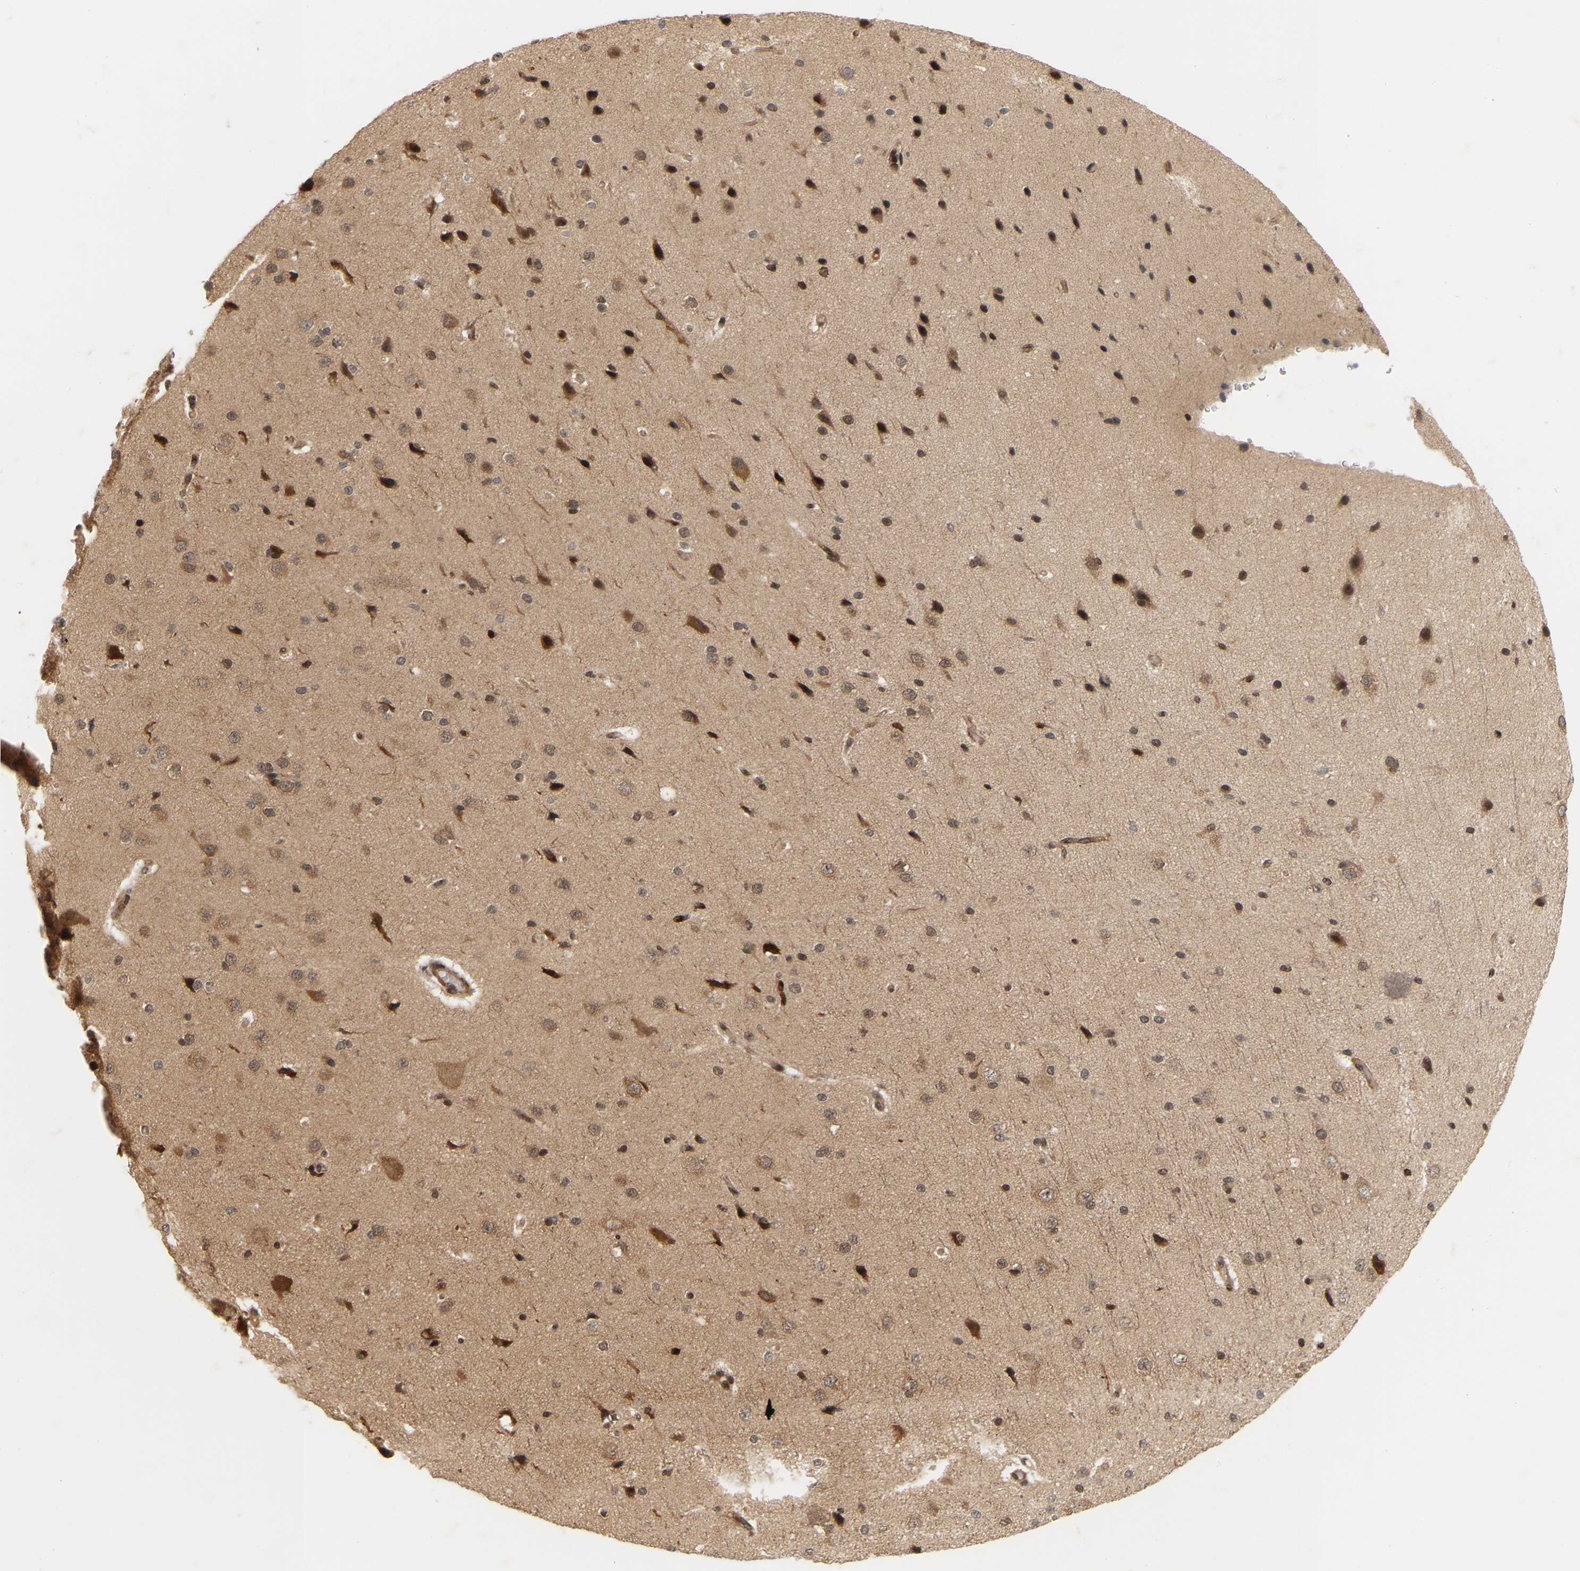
{"staining": {"intensity": "moderate", "quantity": ">75%", "location": "cytoplasmic/membranous,nuclear"}, "tissue": "cerebral cortex", "cell_type": "Endothelial cells", "image_type": "normal", "snomed": [{"axis": "morphology", "description": "Normal tissue, NOS"}, {"axis": "morphology", "description": "Developmental malformation"}, {"axis": "topography", "description": "Cerebral cortex"}], "caption": "A histopathology image showing moderate cytoplasmic/membranous,nuclear positivity in about >75% of endothelial cells in normal cerebral cortex, as visualized by brown immunohistochemical staining.", "gene": "NFE2L2", "patient": {"sex": "female", "age": 30}}